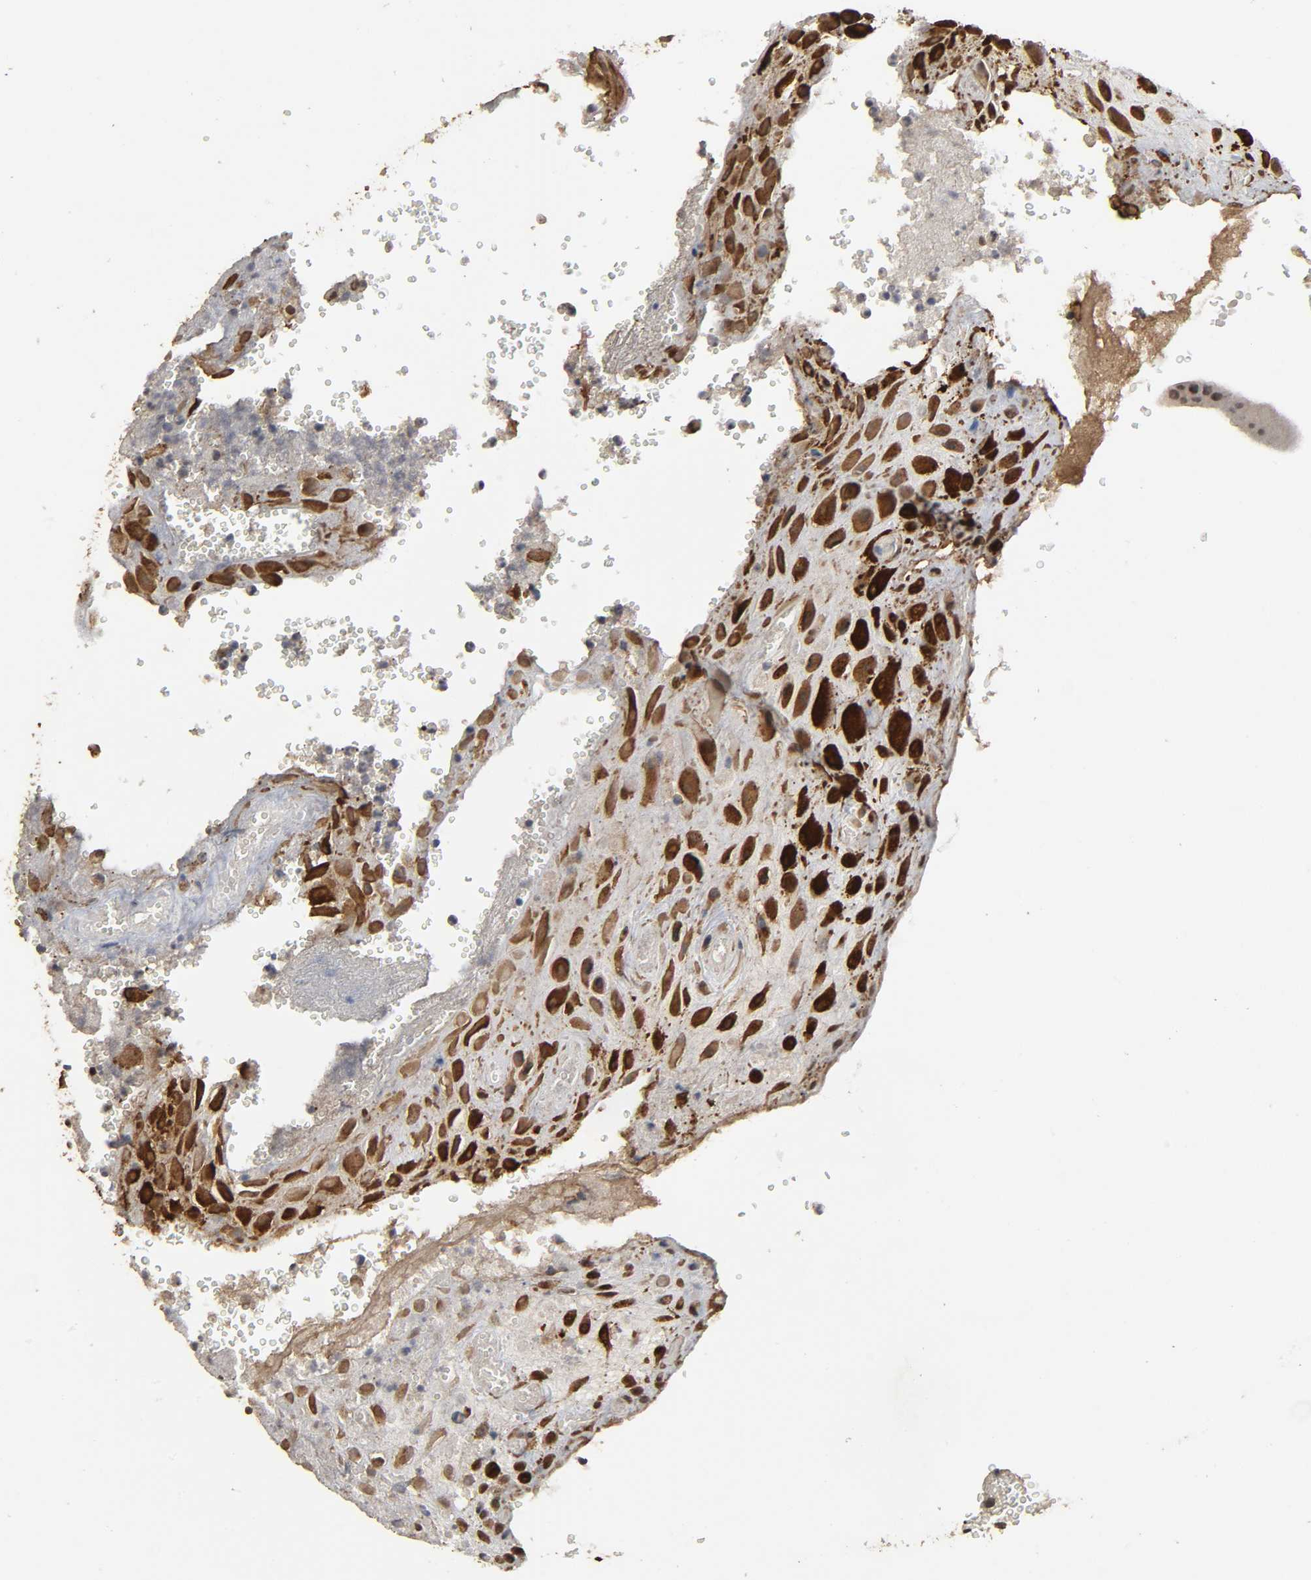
{"staining": {"intensity": "strong", "quantity": ">75%", "location": "nuclear"}, "tissue": "placenta", "cell_type": "Decidual cells", "image_type": "normal", "snomed": [{"axis": "morphology", "description": "Normal tissue, NOS"}, {"axis": "topography", "description": "Placenta"}], "caption": "Immunohistochemical staining of benign placenta reveals high levels of strong nuclear positivity in approximately >75% of decidual cells. (DAB (3,3'-diaminobenzidine) = brown stain, brightfield microscopy at high magnification).", "gene": "AHNAK2", "patient": {"sex": "female", "age": 19}}